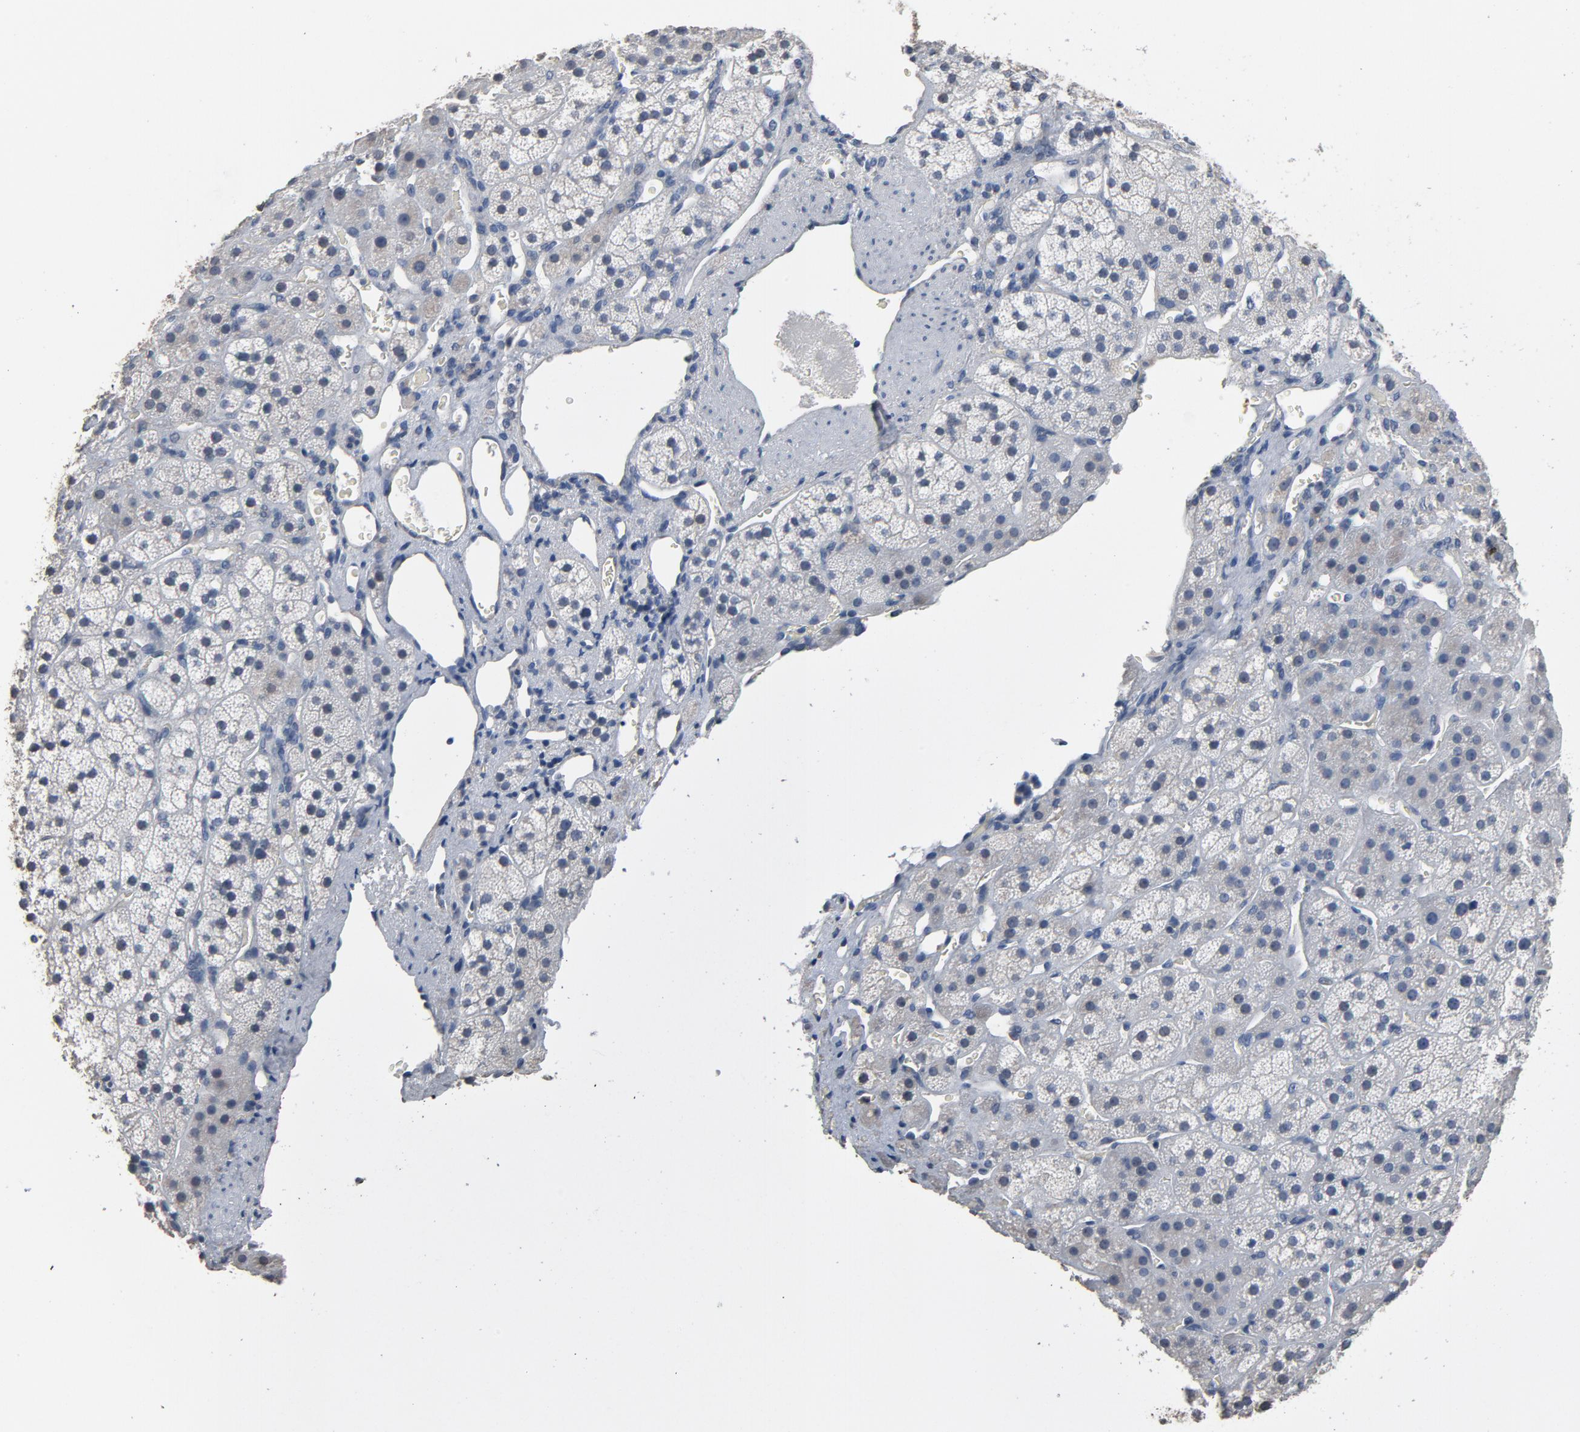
{"staining": {"intensity": "negative", "quantity": "none", "location": "none"}, "tissue": "adrenal gland", "cell_type": "Glandular cells", "image_type": "normal", "snomed": [{"axis": "morphology", "description": "Normal tissue, NOS"}, {"axis": "topography", "description": "Adrenal gland"}], "caption": "This is a photomicrograph of immunohistochemistry (IHC) staining of unremarkable adrenal gland, which shows no expression in glandular cells.", "gene": "SOX6", "patient": {"sex": "female", "age": 44}}